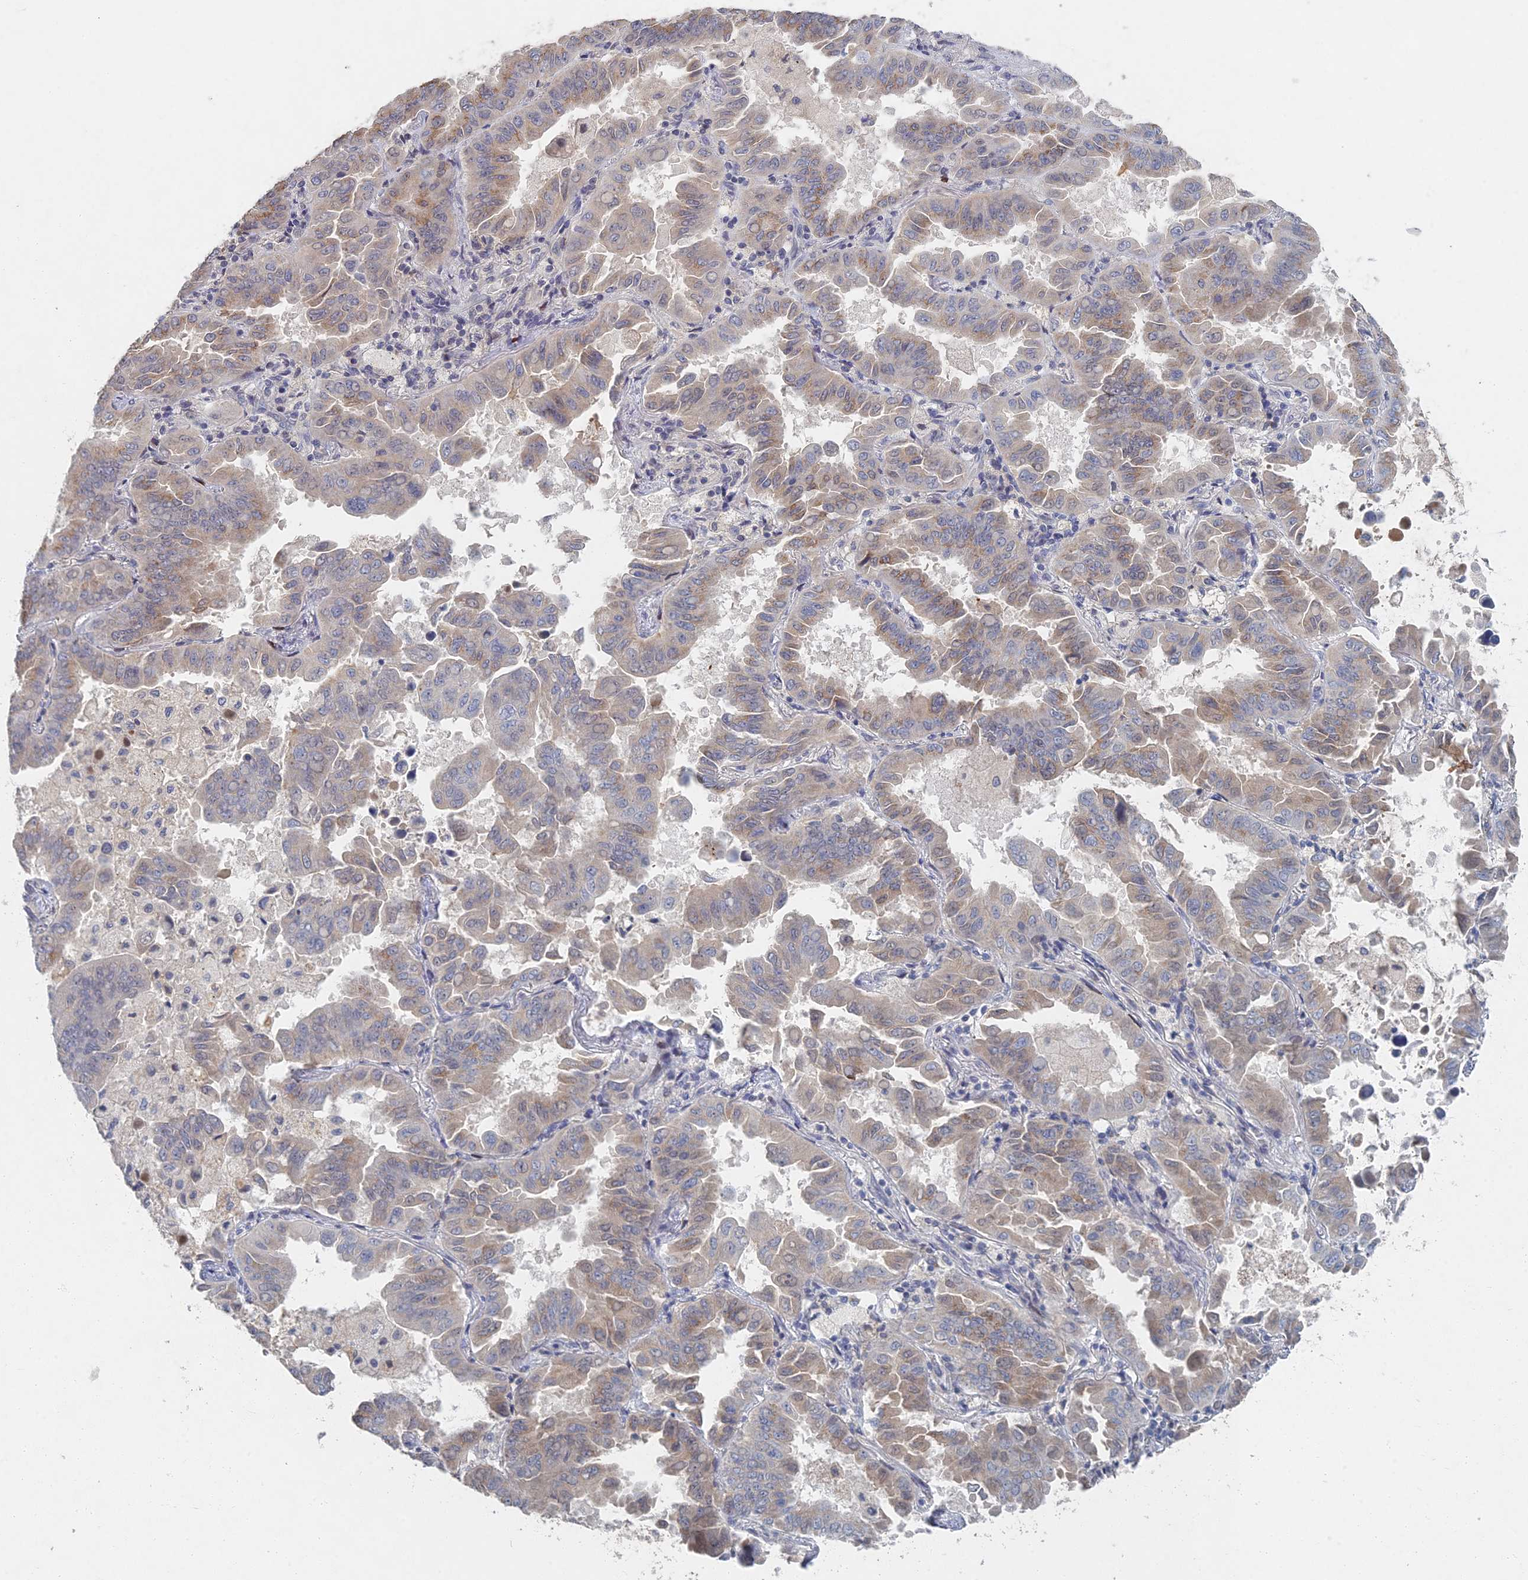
{"staining": {"intensity": "moderate", "quantity": "<25%", "location": "cytoplasmic/membranous"}, "tissue": "lung cancer", "cell_type": "Tumor cells", "image_type": "cancer", "snomed": [{"axis": "morphology", "description": "Adenocarcinoma, NOS"}, {"axis": "topography", "description": "Lung"}], "caption": "Brown immunohistochemical staining in human adenocarcinoma (lung) displays moderate cytoplasmic/membranous staining in about <25% of tumor cells.", "gene": "GNA15", "patient": {"sex": "male", "age": 64}}